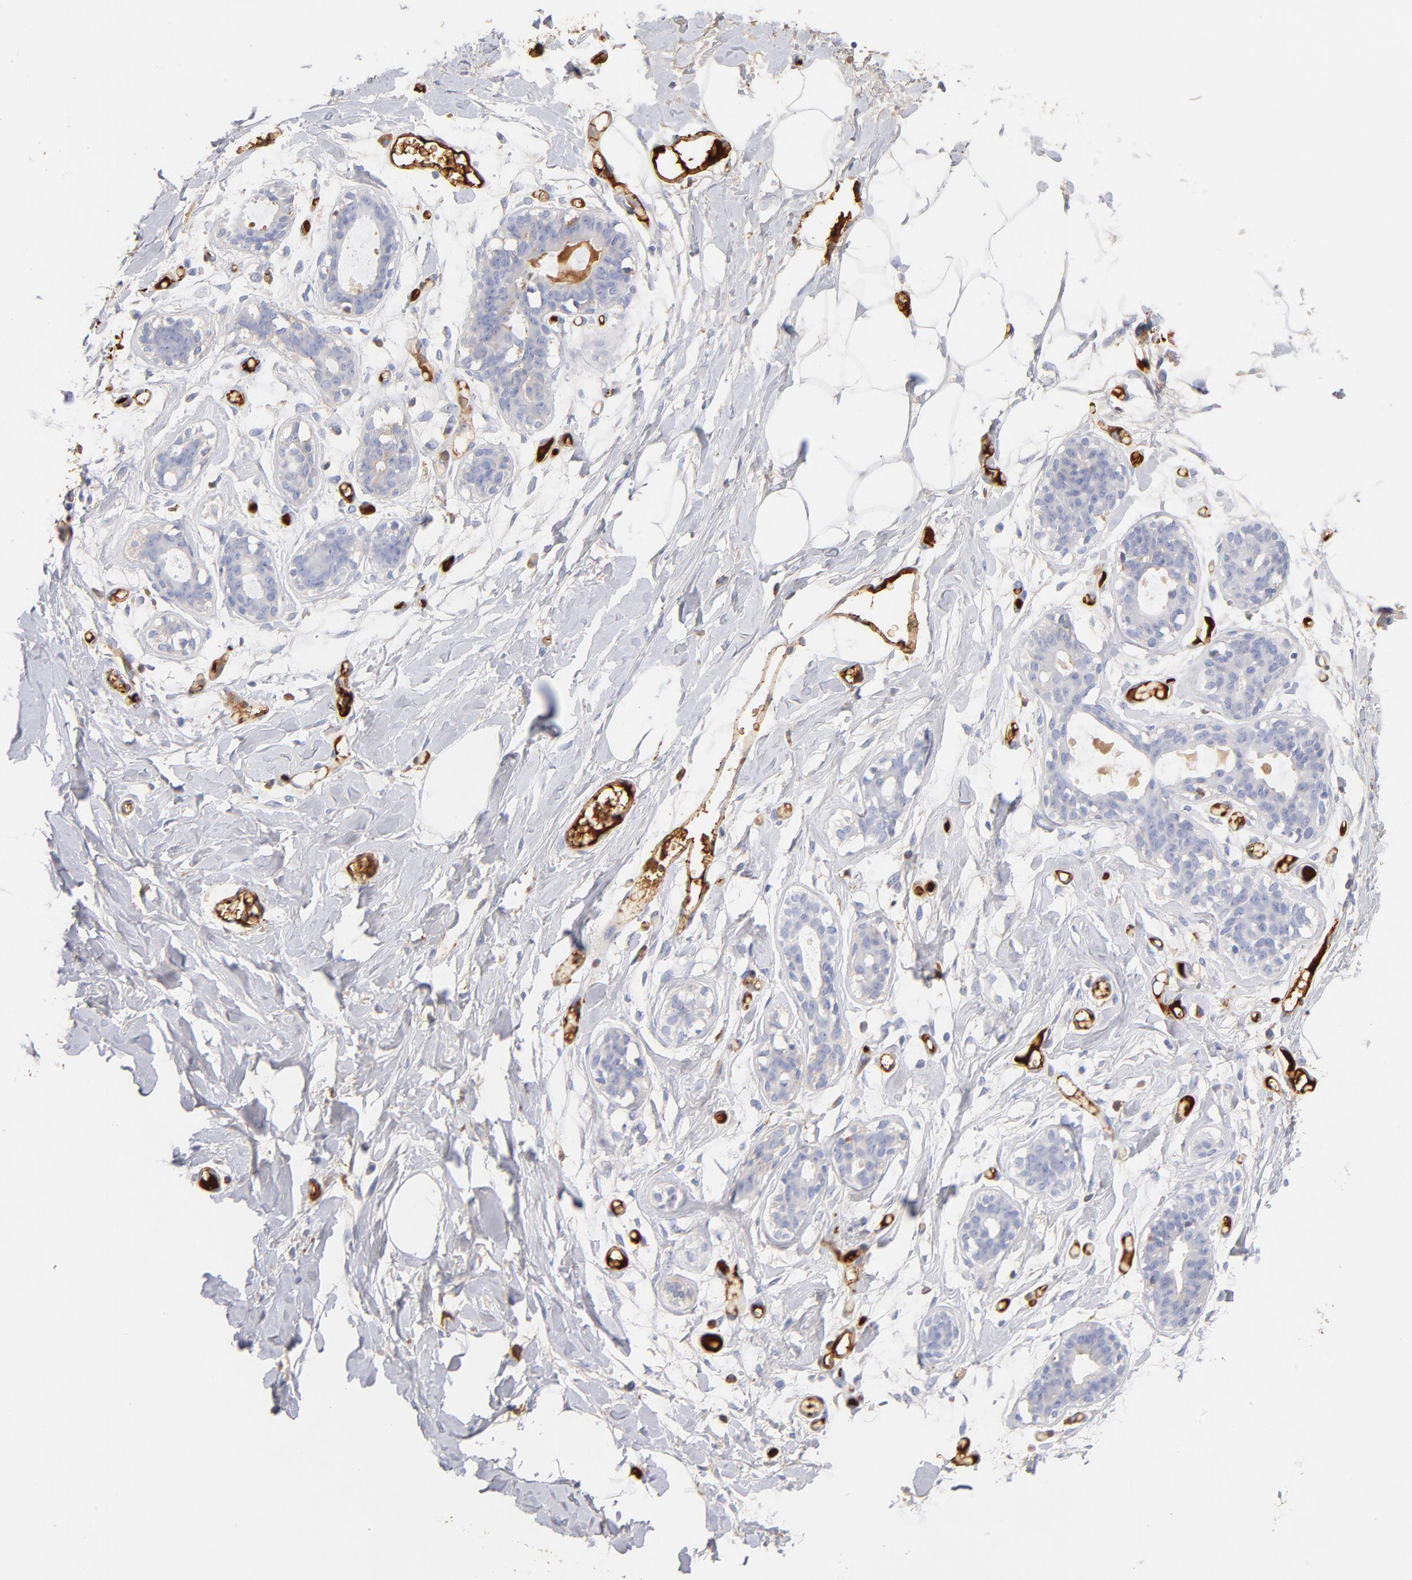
{"staining": {"intensity": "negative", "quantity": "none", "location": "none"}, "tissue": "breast", "cell_type": "Adipocytes", "image_type": "normal", "snomed": [{"axis": "morphology", "description": "Normal tissue, NOS"}, {"axis": "topography", "description": "Breast"}, {"axis": "topography", "description": "Adipose tissue"}], "caption": "A histopathology image of breast stained for a protein demonstrates no brown staining in adipocytes.", "gene": "C3", "patient": {"sex": "female", "age": 25}}